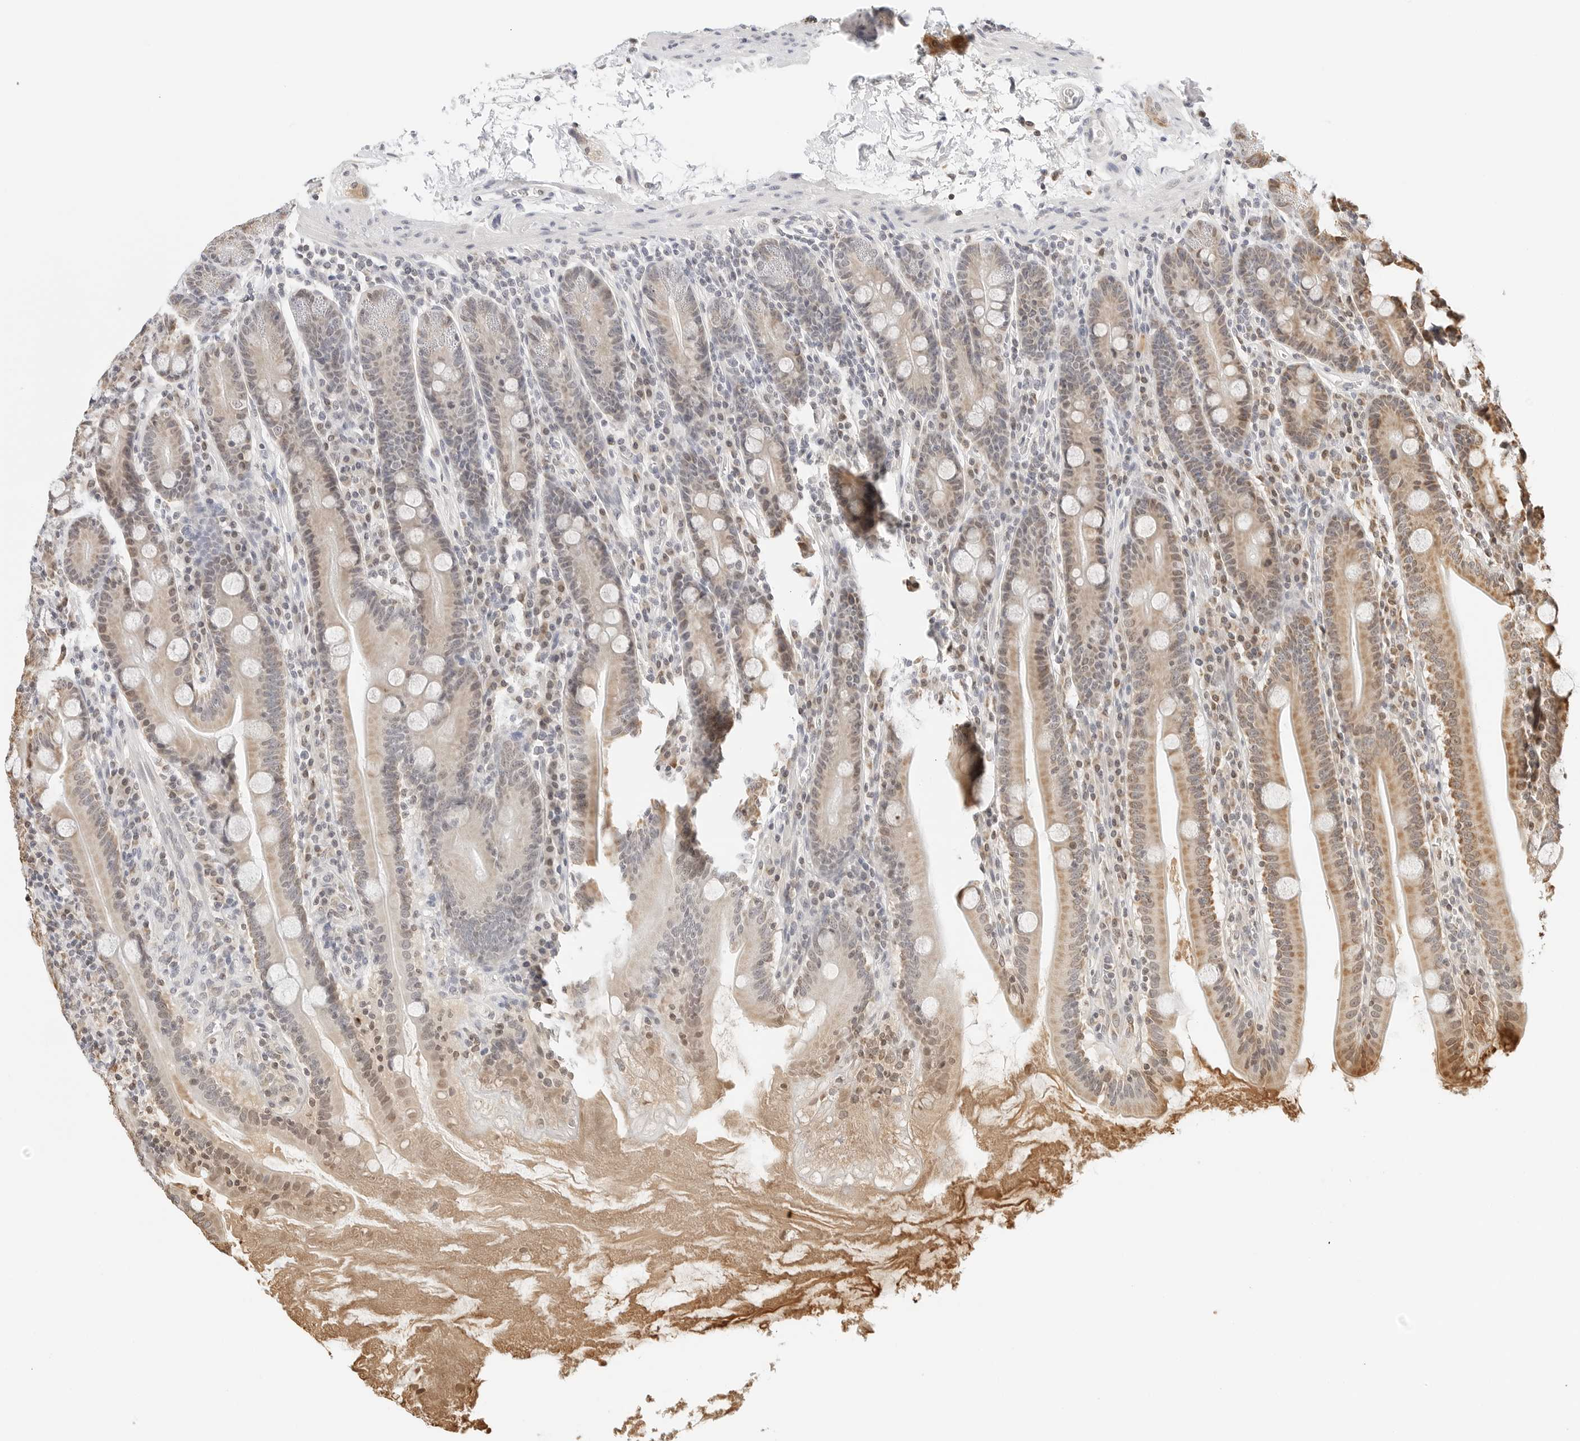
{"staining": {"intensity": "moderate", "quantity": "25%-75%", "location": "cytoplasmic/membranous"}, "tissue": "duodenum", "cell_type": "Glandular cells", "image_type": "normal", "snomed": [{"axis": "morphology", "description": "Normal tissue, NOS"}, {"axis": "topography", "description": "Duodenum"}], "caption": "Immunohistochemistry of benign human duodenum reveals medium levels of moderate cytoplasmic/membranous positivity in about 25%-75% of glandular cells.", "gene": "ATL1", "patient": {"sex": "male", "age": 35}}